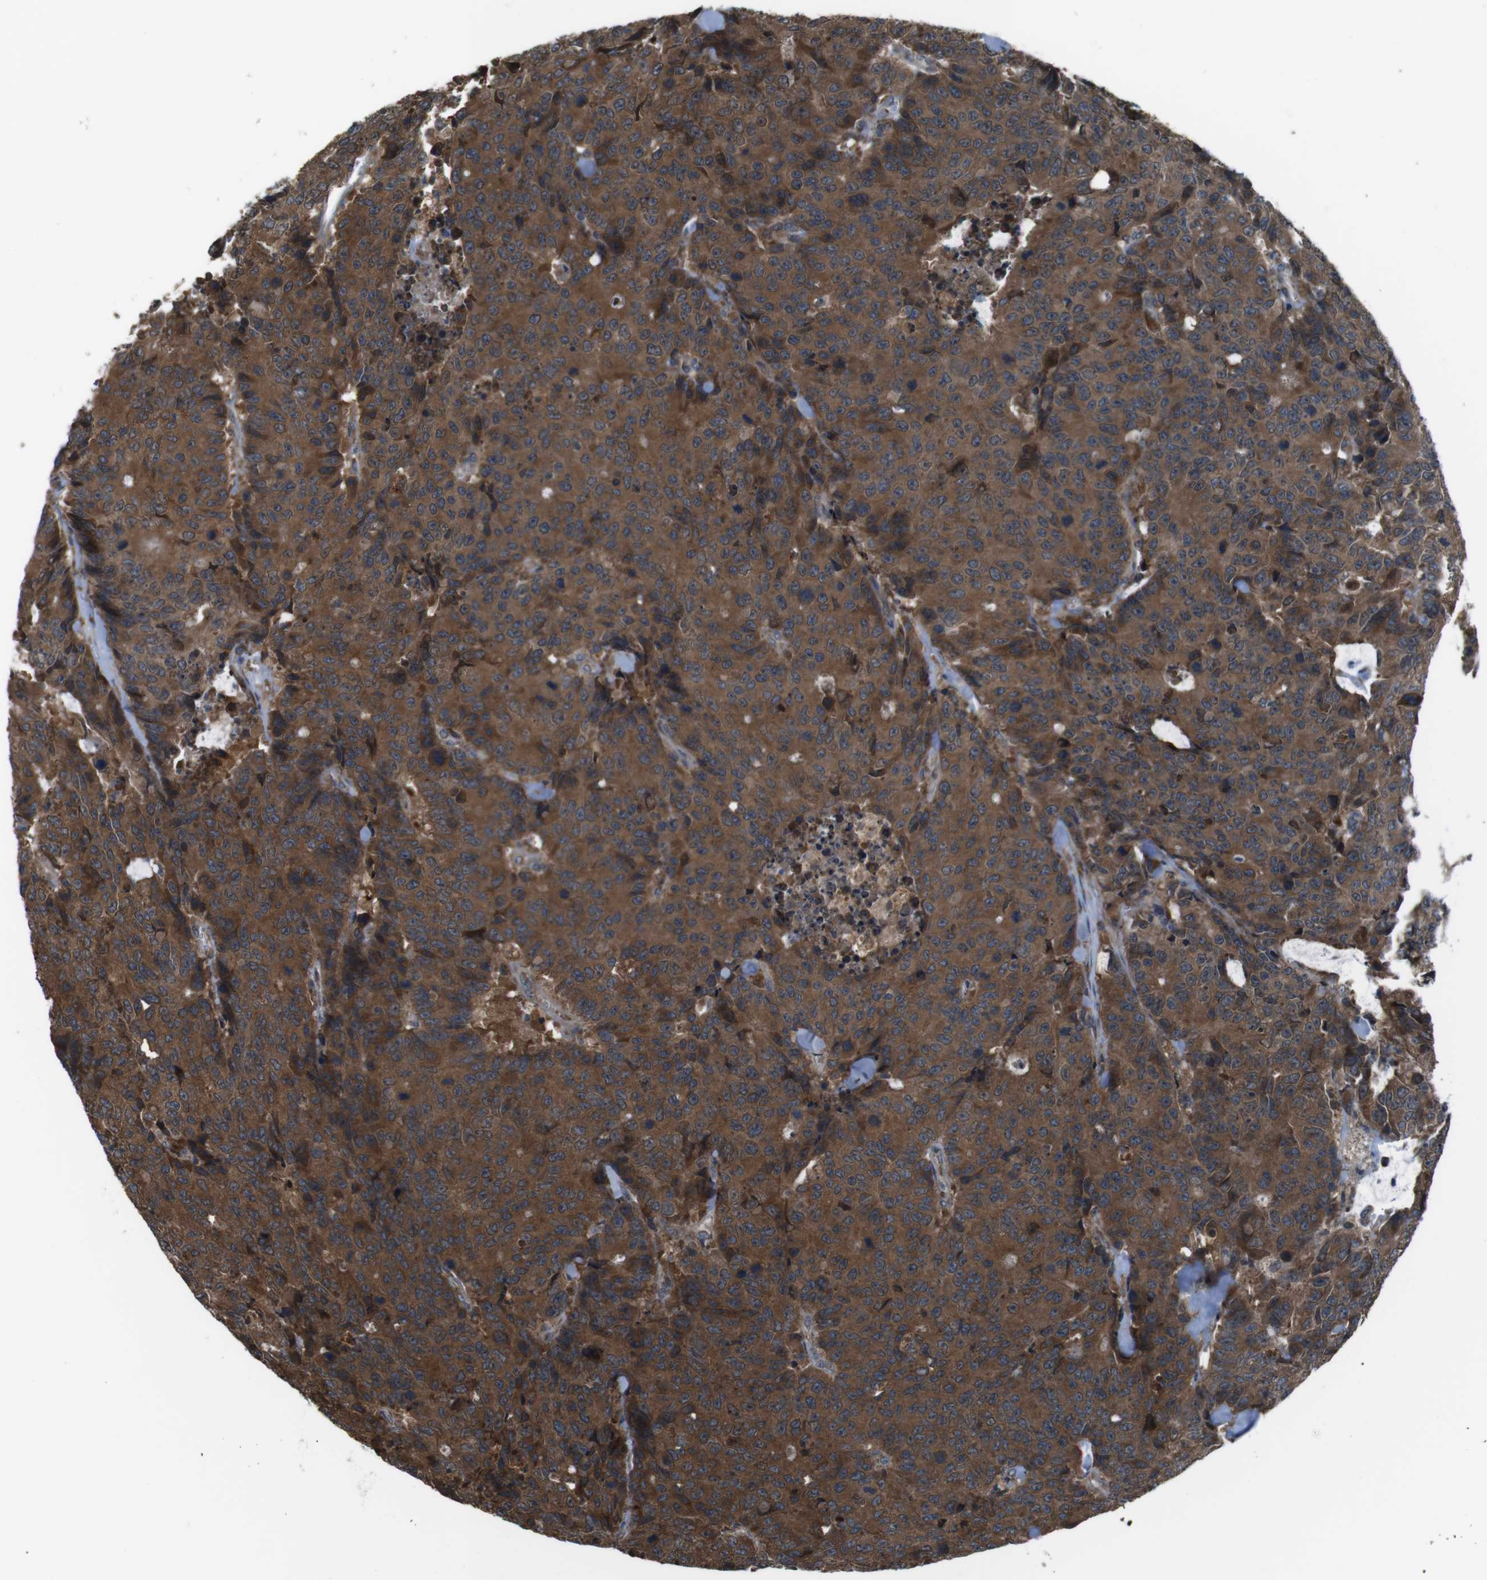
{"staining": {"intensity": "strong", "quantity": ">75%", "location": "cytoplasmic/membranous"}, "tissue": "colorectal cancer", "cell_type": "Tumor cells", "image_type": "cancer", "snomed": [{"axis": "morphology", "description": "Adenocarcinoma, NOS"}, {"axis": "topography", "description": "Colon"}], "caption": "Immunohistochemical staining of colorectal cancer displays high levels of strong cytoplasmic/membranous protein positivity in approximately >75% of tumor cells.", "gene": "SSR3", "patient": {"sex": "female", "age": 86}}